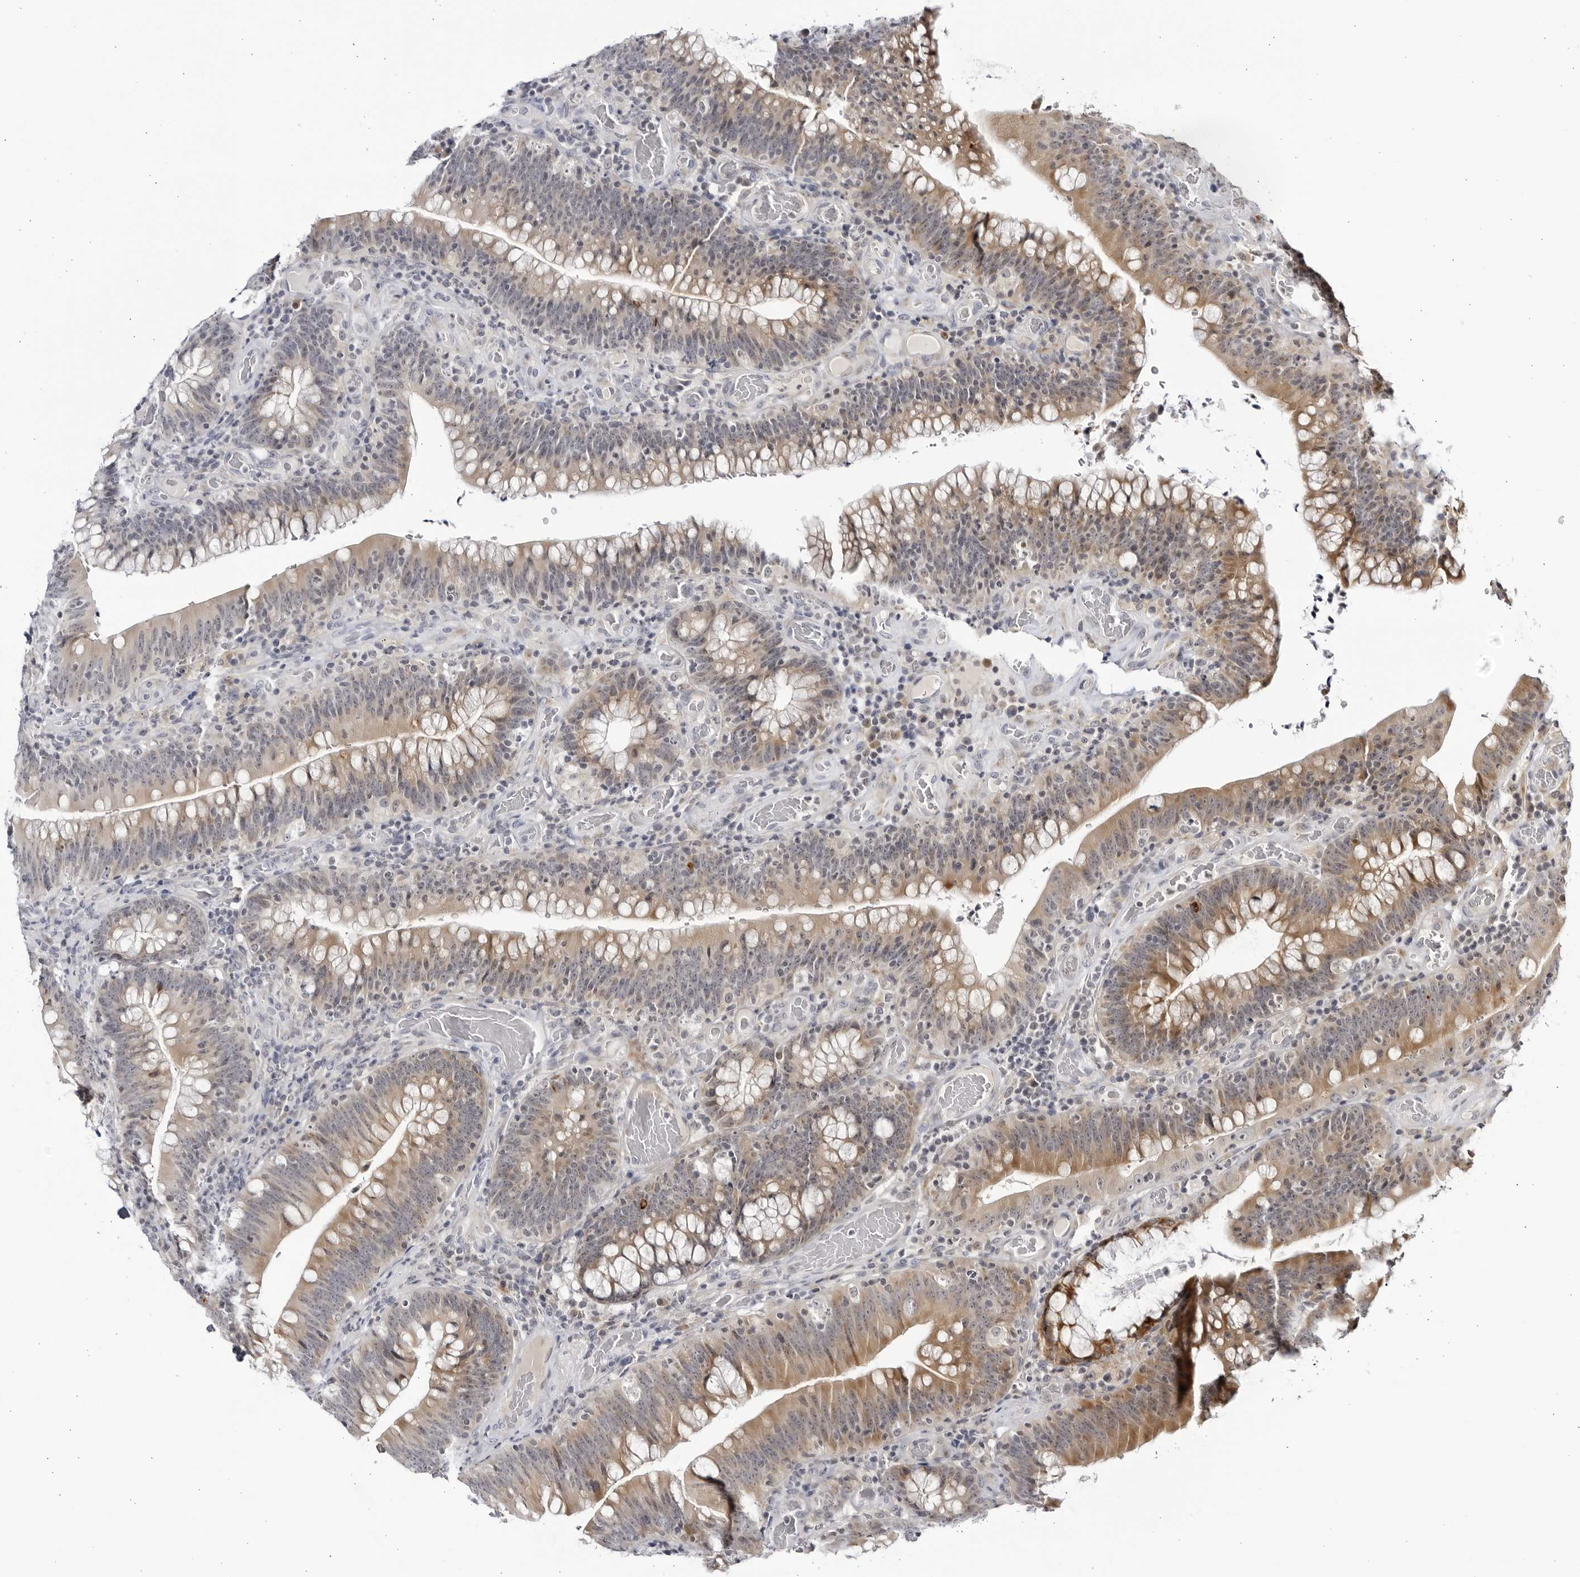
{"staining": {"intensity": "weak", "quantity": ">75%", "location": "cytoplasmic/membranous"}, "tissue": "colorectal cancer", "cell_type": "Tumor cells", "image_type": "cancer", "snomed": [{"axis": "morphology", "description": "Normal tissue, NOS"}, {"axis": "topography", "description": "Colon"}], "caption": "Tumor cells reveal weak cytoplasmic/membranous staining in about >75% of cells in colorectal cancer. The protein of interest is stained brown, and the nuclei are stained in blue (DAB (3,3'-diaminobenzidine) IHC with brightfield microscopy, high magnification).", "gene": "CNBD1", "patient": {"sex": "female", "age": 82}}